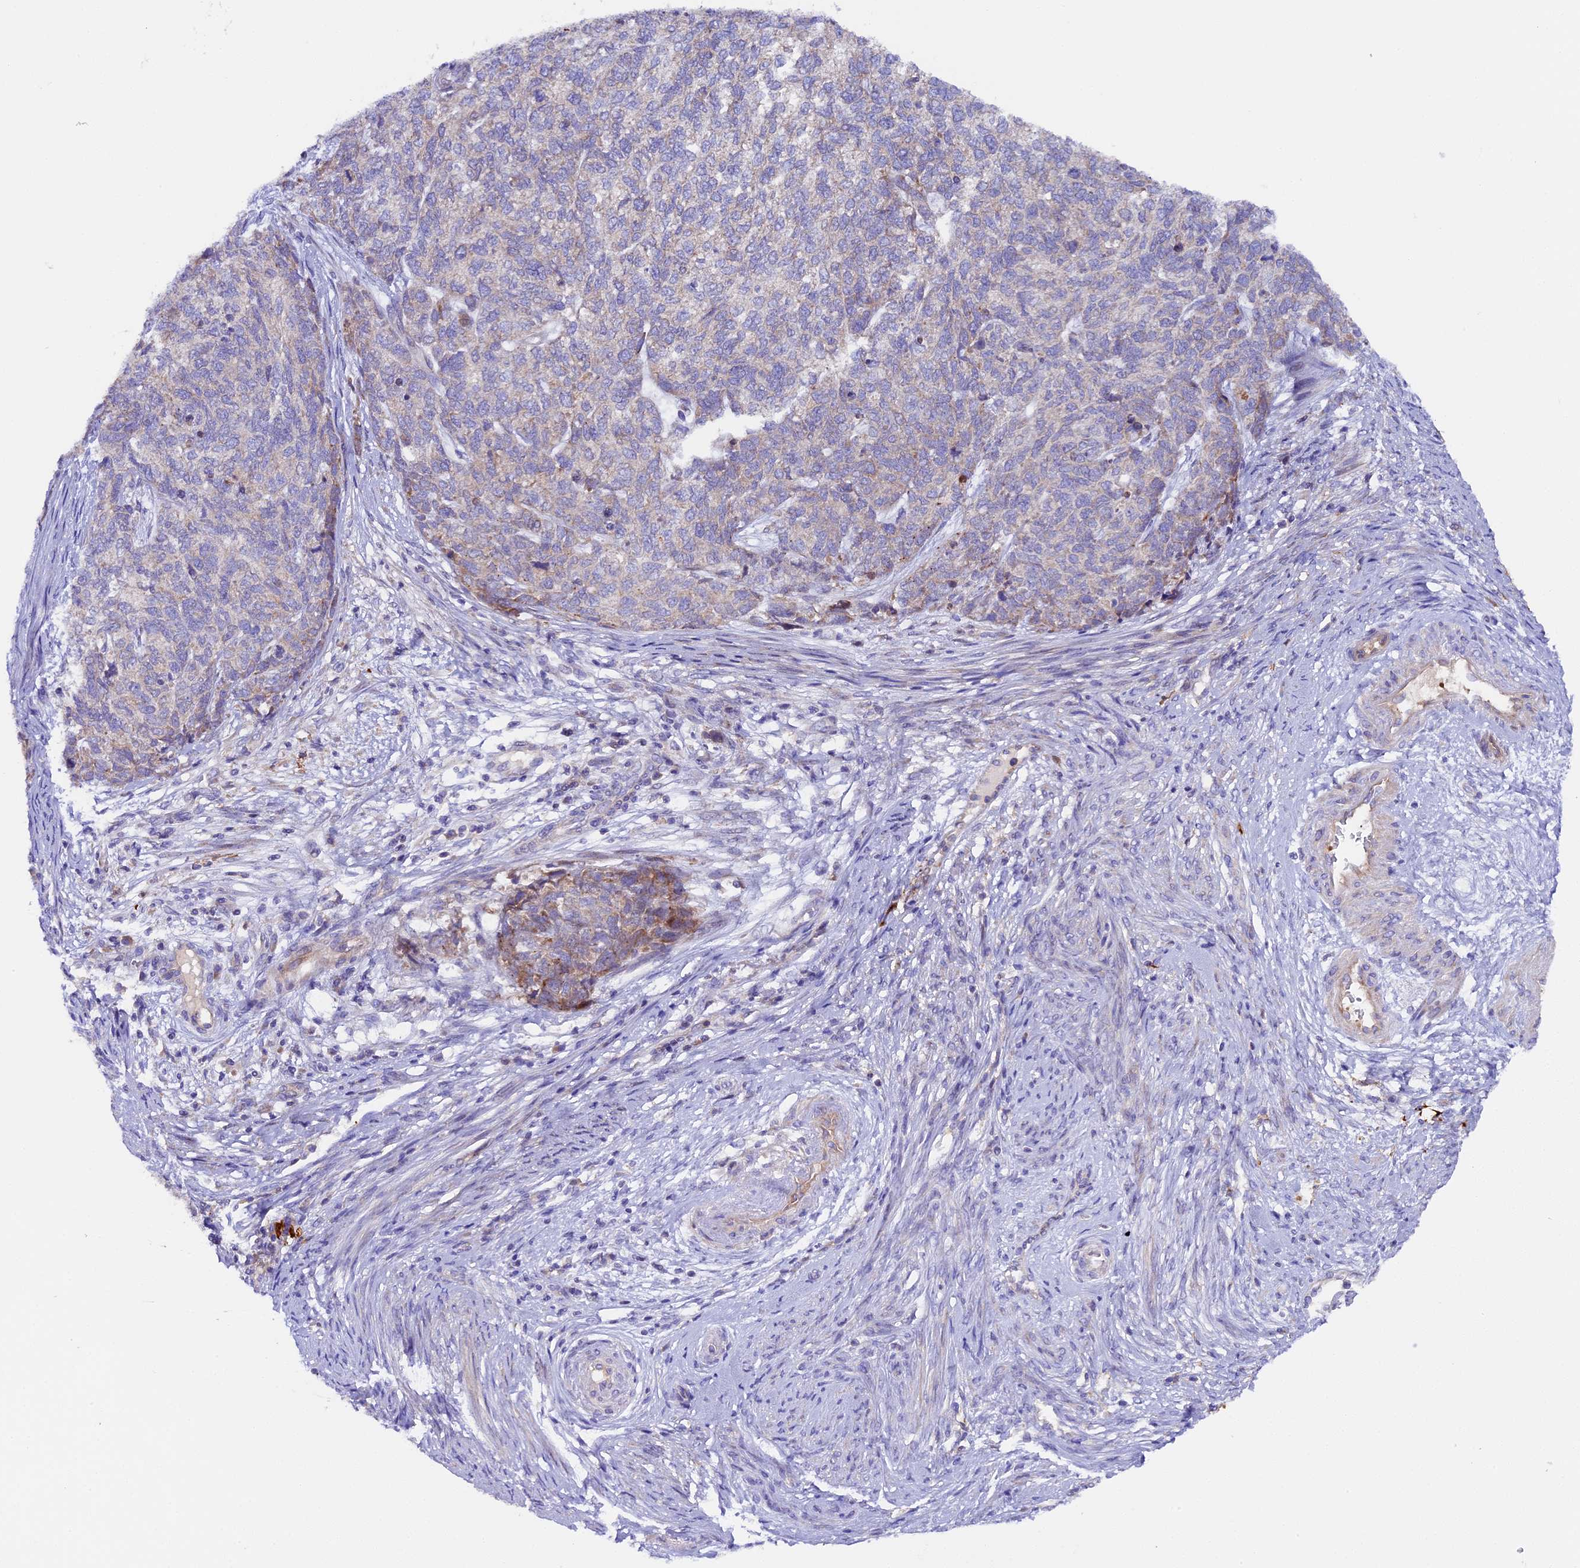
{"staining": {"intensity": "weak", "quantity": "<25%", "location": "cytoplasmic/membranous"}, "tissue": "cervical cancer", "cell_type": "Tumor cells", "image_type": "cancer", "snomed": [{"axis": "morphology", "description": "Squamous cell carcinoma, NOS"}, {"axis": "topography", "description": "Cervix"}], "caption": "A histopathology image of human cervical cancer (squamous cell carcinoma) is negative for staining in tumor cells.", "gene": "PIGU", "patient": {"sex": "female", "age": 63}}